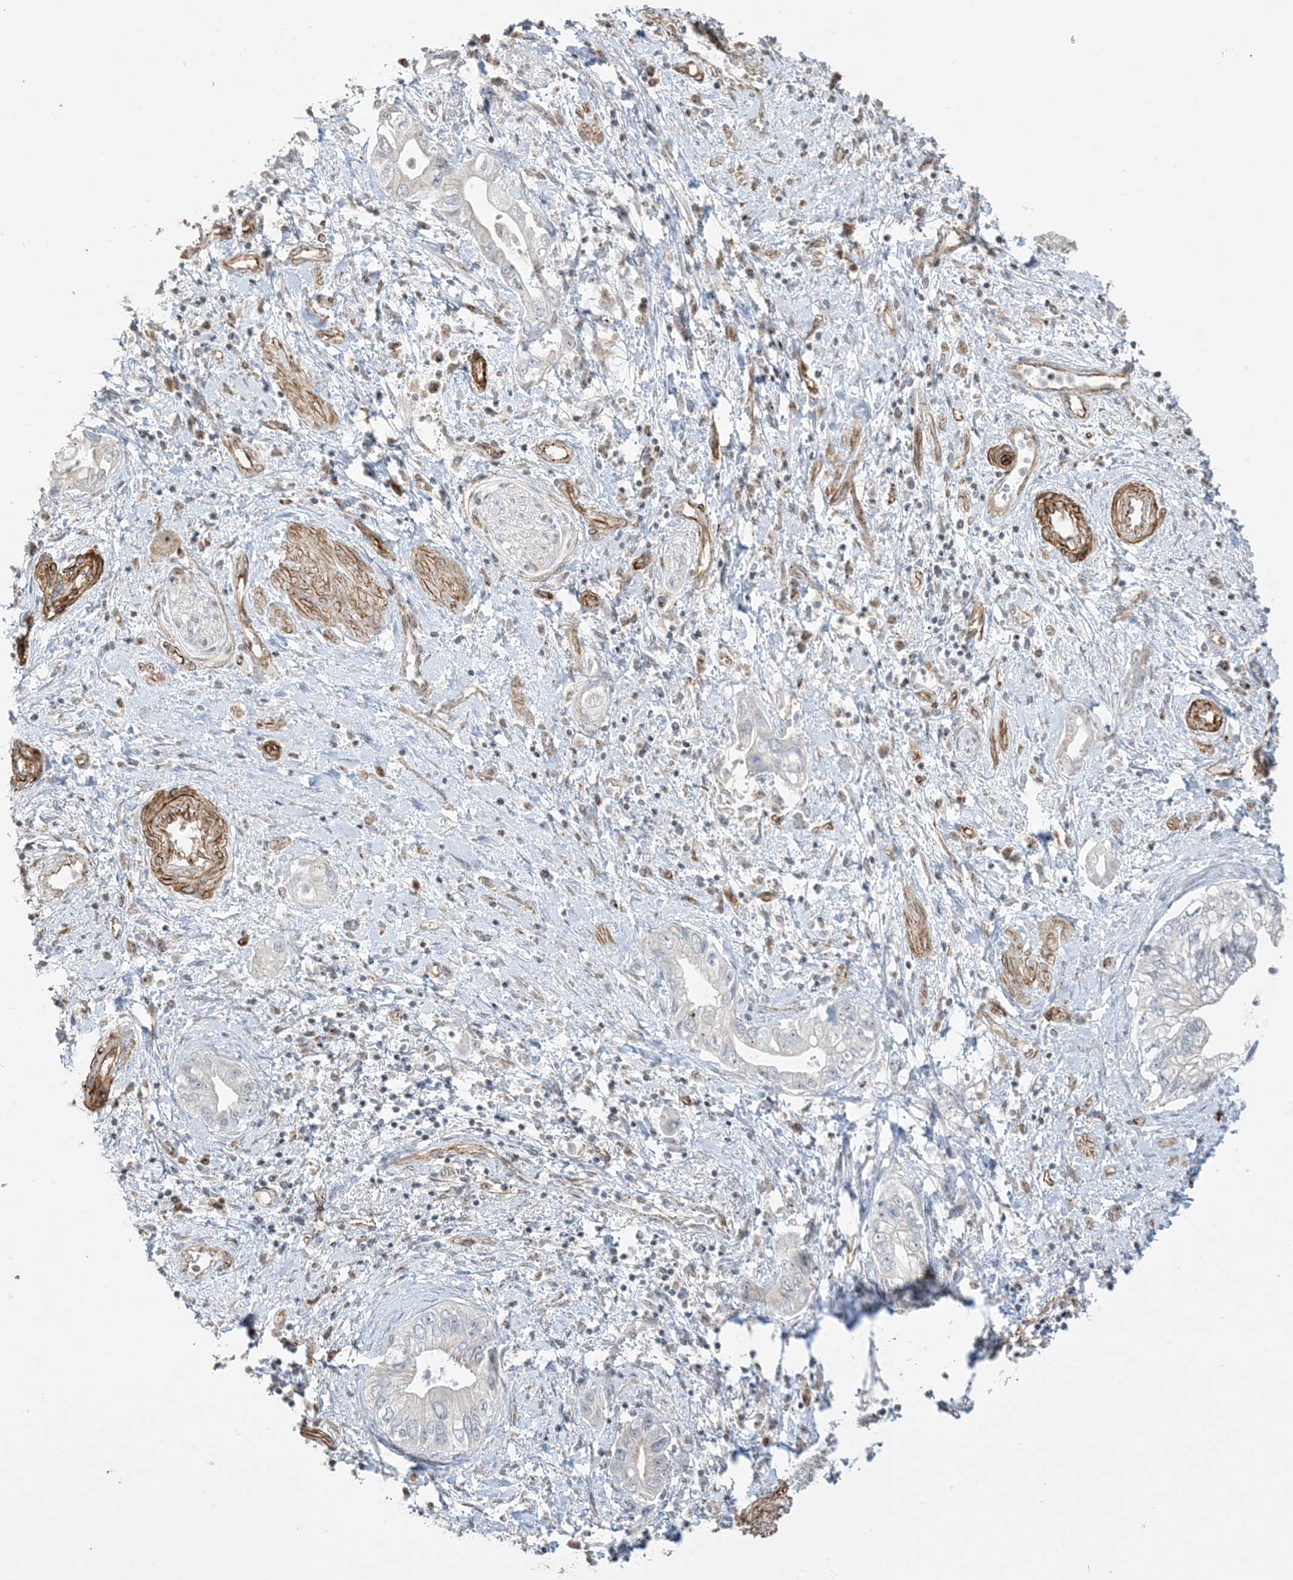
{"staining": {"intensity": "negative", "quantity": "none", "location": "none"}, "tissue": "pancreatic cancer", "cell_type": "Tumor cells", "image_type": "cancer", "snomed": [{"axis": "morphology", "description": "Adenocarcinoma, NOS"}, {"axis": "topography", "description": "Pancreas"}], "caption": "Immunohistochemistry (IHC) image of neoplastic tissue: pancreatic cancer stained with DAB displays no significant protein staining in tumor cells.", "gene": "AGA", "patient": {"sex": "female", "age": 73}}